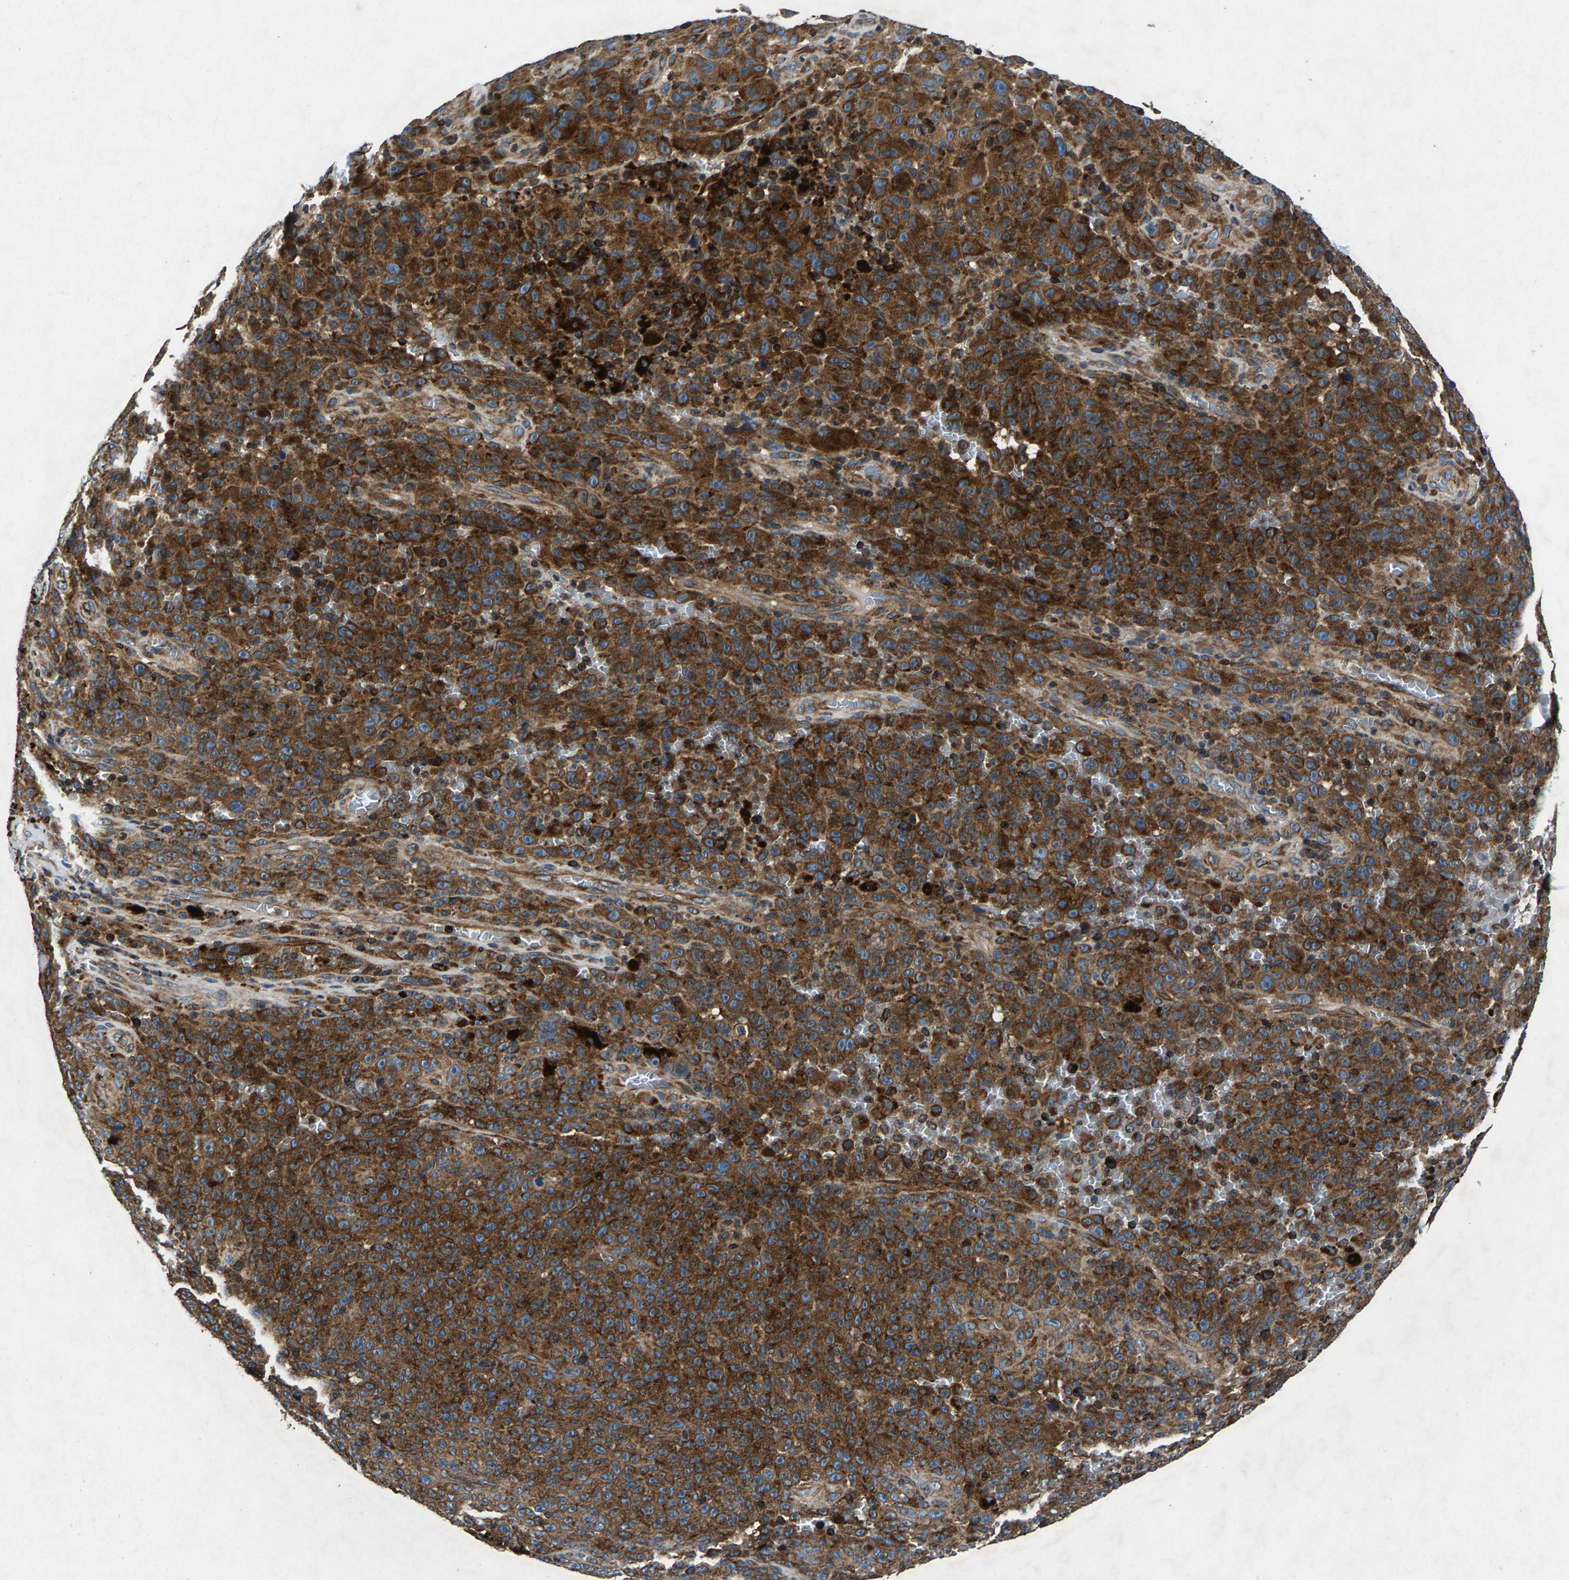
{"staining": {"intensity": "moderate", "quantity": ">75%", "location": "cytoplasmic/membranous"}, "tissue": "melanoma", "cell_type": "Tumor cells", "image_type": "cancer", "snomed": [{"axis": "morphology", "description": "Malignant melanoma, NOS"}, {"axis": "topography", "description": "Skin"}], "caption": "Protein staining shows moderate cytoplasmic/membranous positivity in about >75% of tumor cells in melanoma.", "gene": "LPCAT1", "patient": {"sex": "female", "age": 82}}